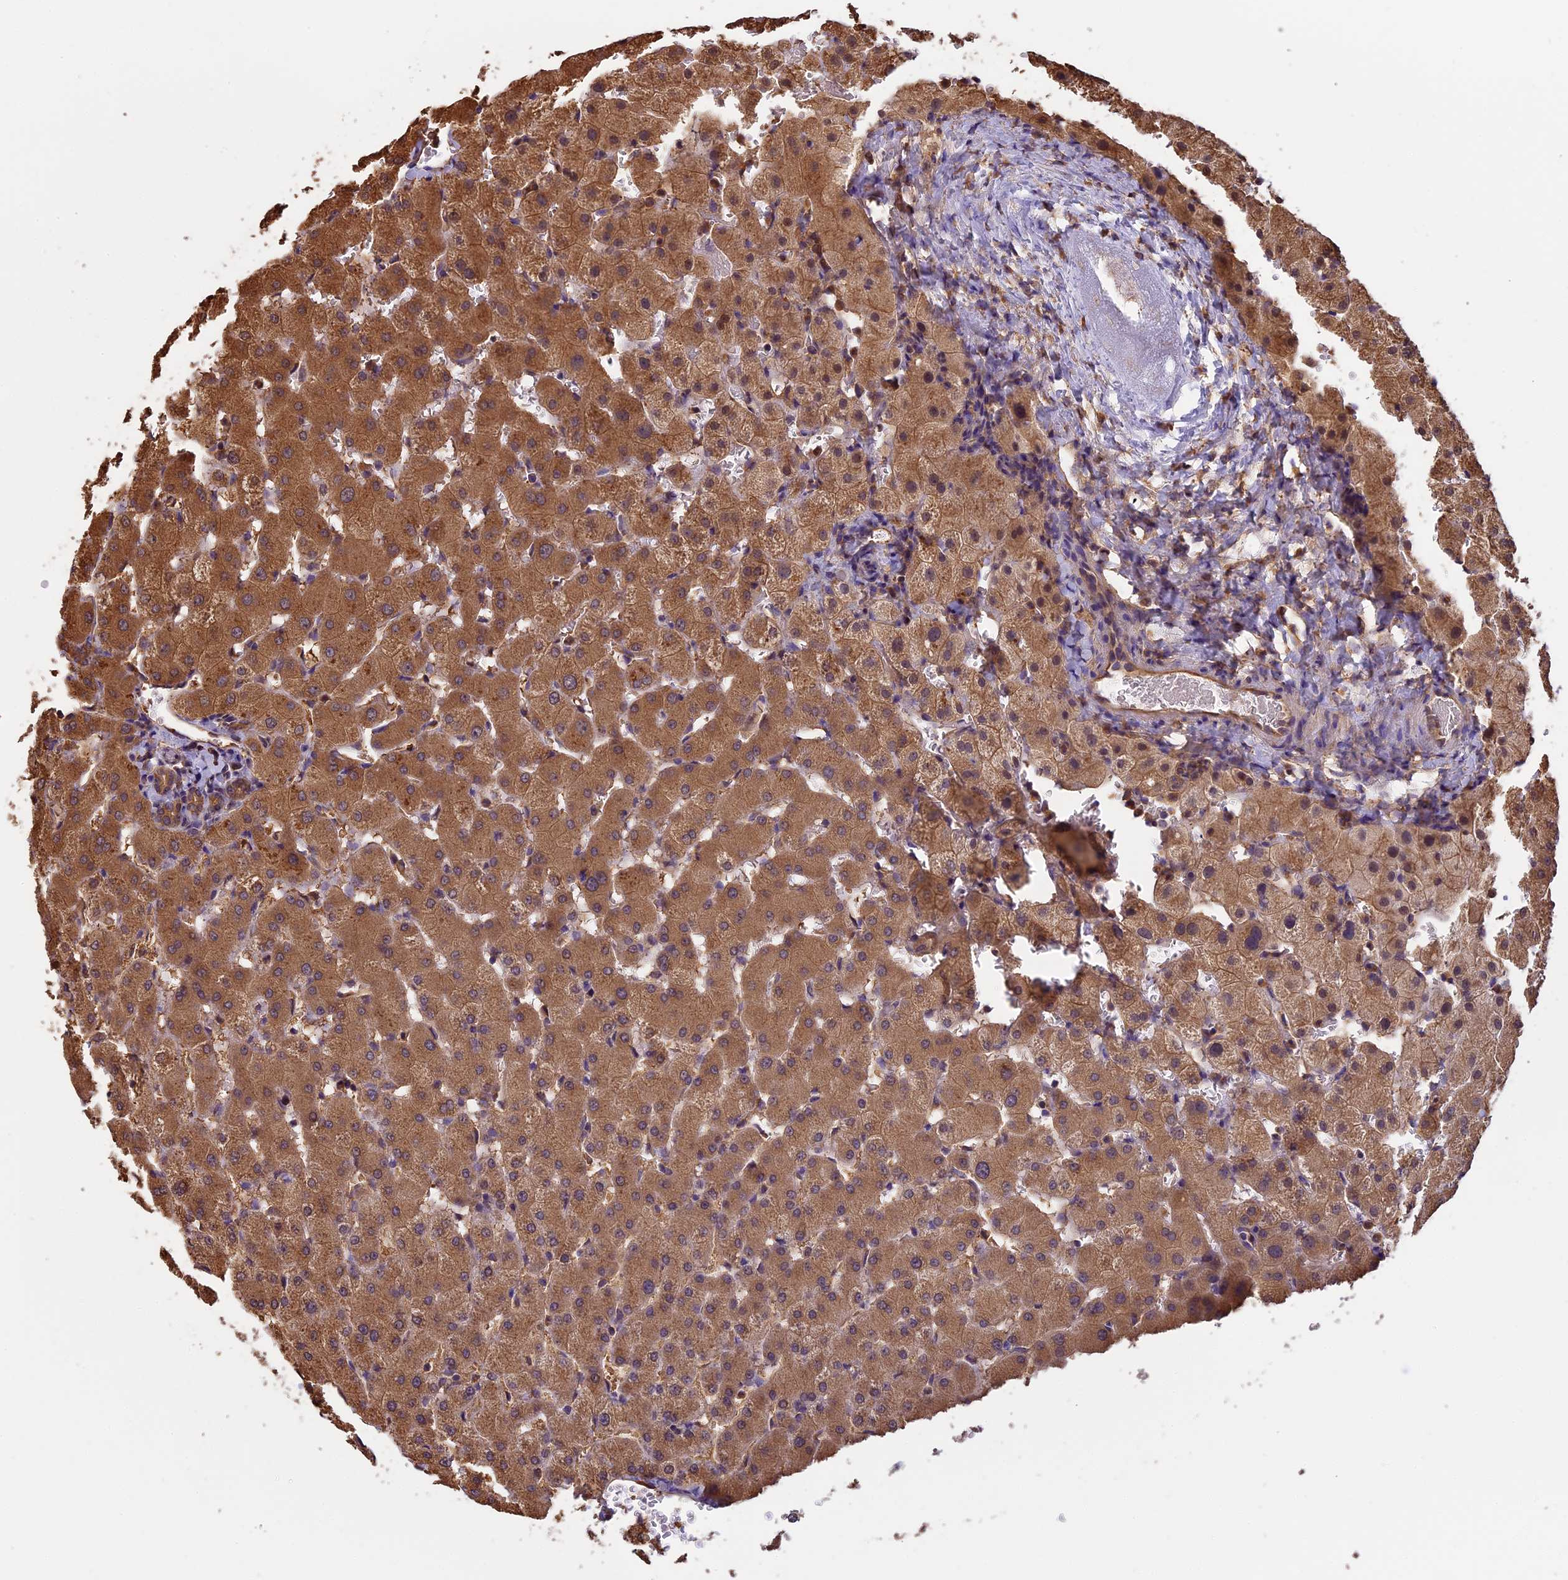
{"staining": {"intensity": "moderate", "quantity": ">75%", "location": "cytoplasmic/membranous"}, "tissue": "liver", "cell_type": "Cholangiocytes", "image_type": "normal", "snomed": [{"axis": "morphology", "description": "Normal tissue, NOS"}, {"axis": "topography", "description": "Liver"}], "caption": "Brown immunohistochemical staining in normal human liver reveals moderate cytoplasmic/membranous staining in about >75% of cholangiocytes.", "gene": "CHMP2A", "patient": {"sex": "female", "age": 63}}